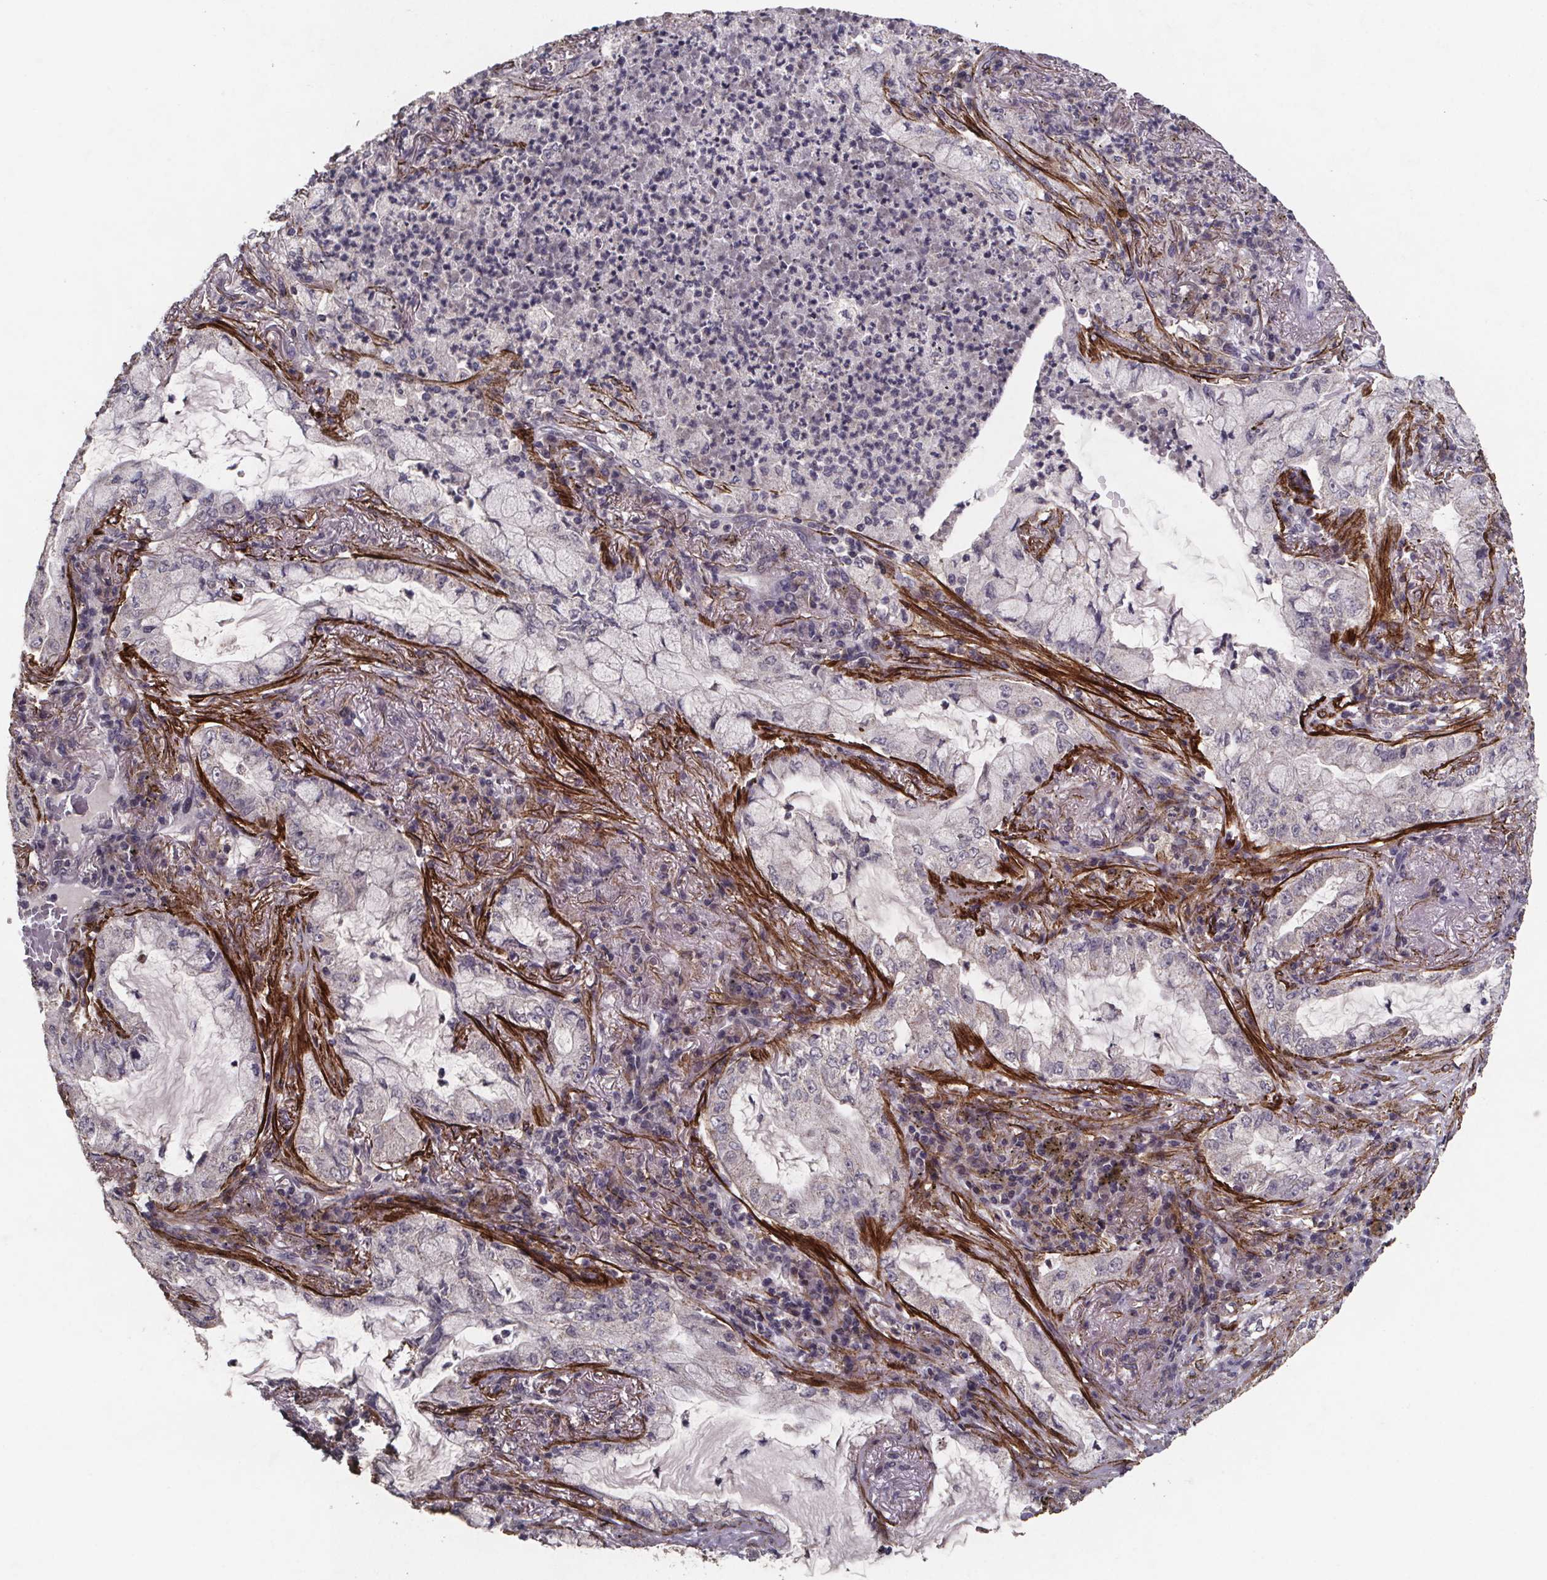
{"staining": {"intensity": "negative", "quantity": "none", "location": "none"}, "tissue": "lung cancer", "cell_type": "Tumor cells", "image_type": "cancer", "snomed": [{"axis": "morphology", "description": "Adenocarcinoma, NOS"}, {"axis": "topography", "description": "Lung"}], "caption": "Photomicrograph shows no significant protein staining in tumor cells of lung cancer (adenocarcinoma). Brightfield microscopy of immunohistochemistry stained with DAB (brown) and hematoxylin (blue), captured at high magnification.", "gene": "PALLD", "patient": {"sex": "female", "age": 73}}